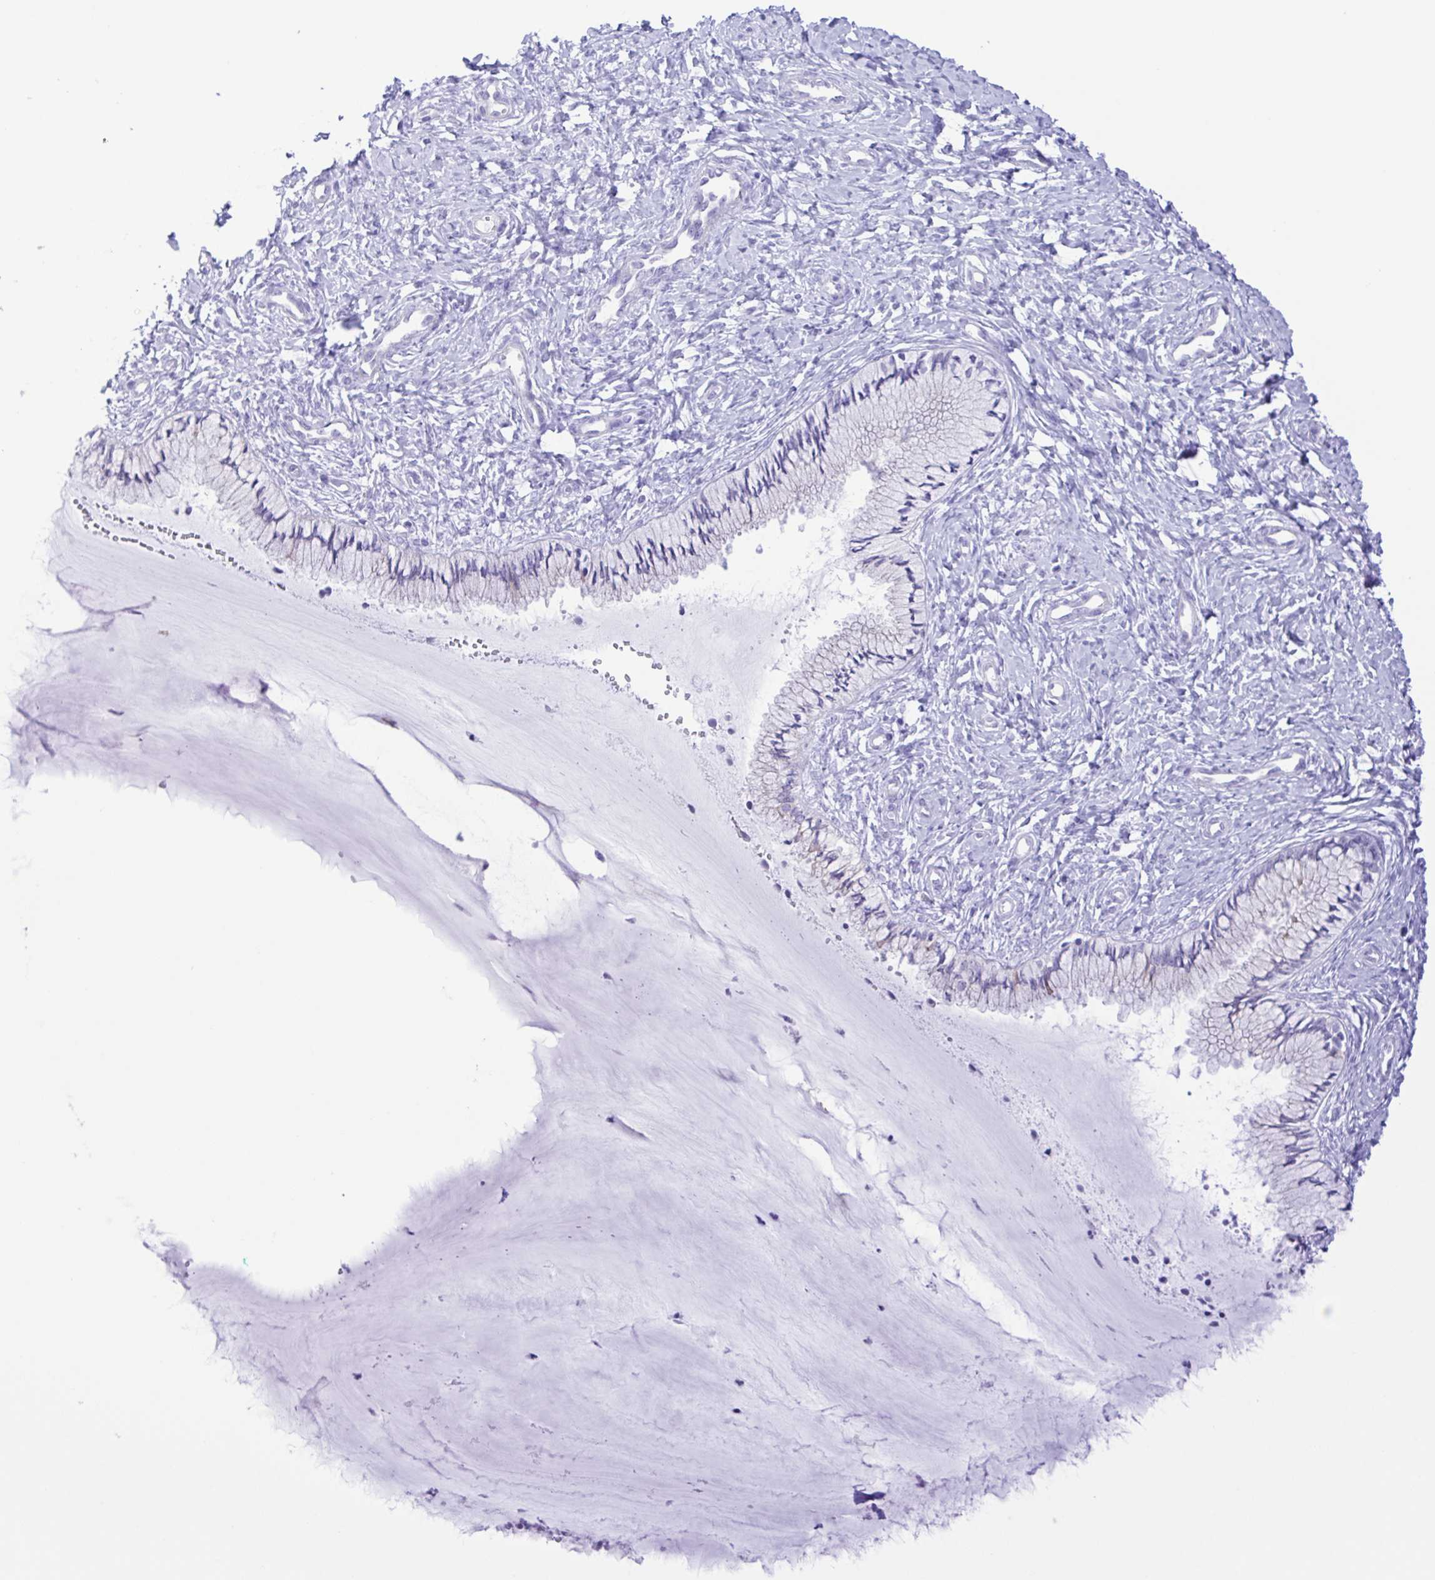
{"staining": {"intensity": "negative", "quantity": "none", "location": "none"}, "tissue": "cervix", "cell_type": "Glandular cells", "image_type": "normal", "snomed": [{"axis": "morphology", "description": "Normal tissue, NOS"}, {"axis": "topography", "description": "Cervix"}], "caption": "Human cervix stained for a protein using immunohistochemistry demonstrates no staining in glandular cells.", "gene": "CYP11A1", "patient": {"sex": "female", "age": 37}}